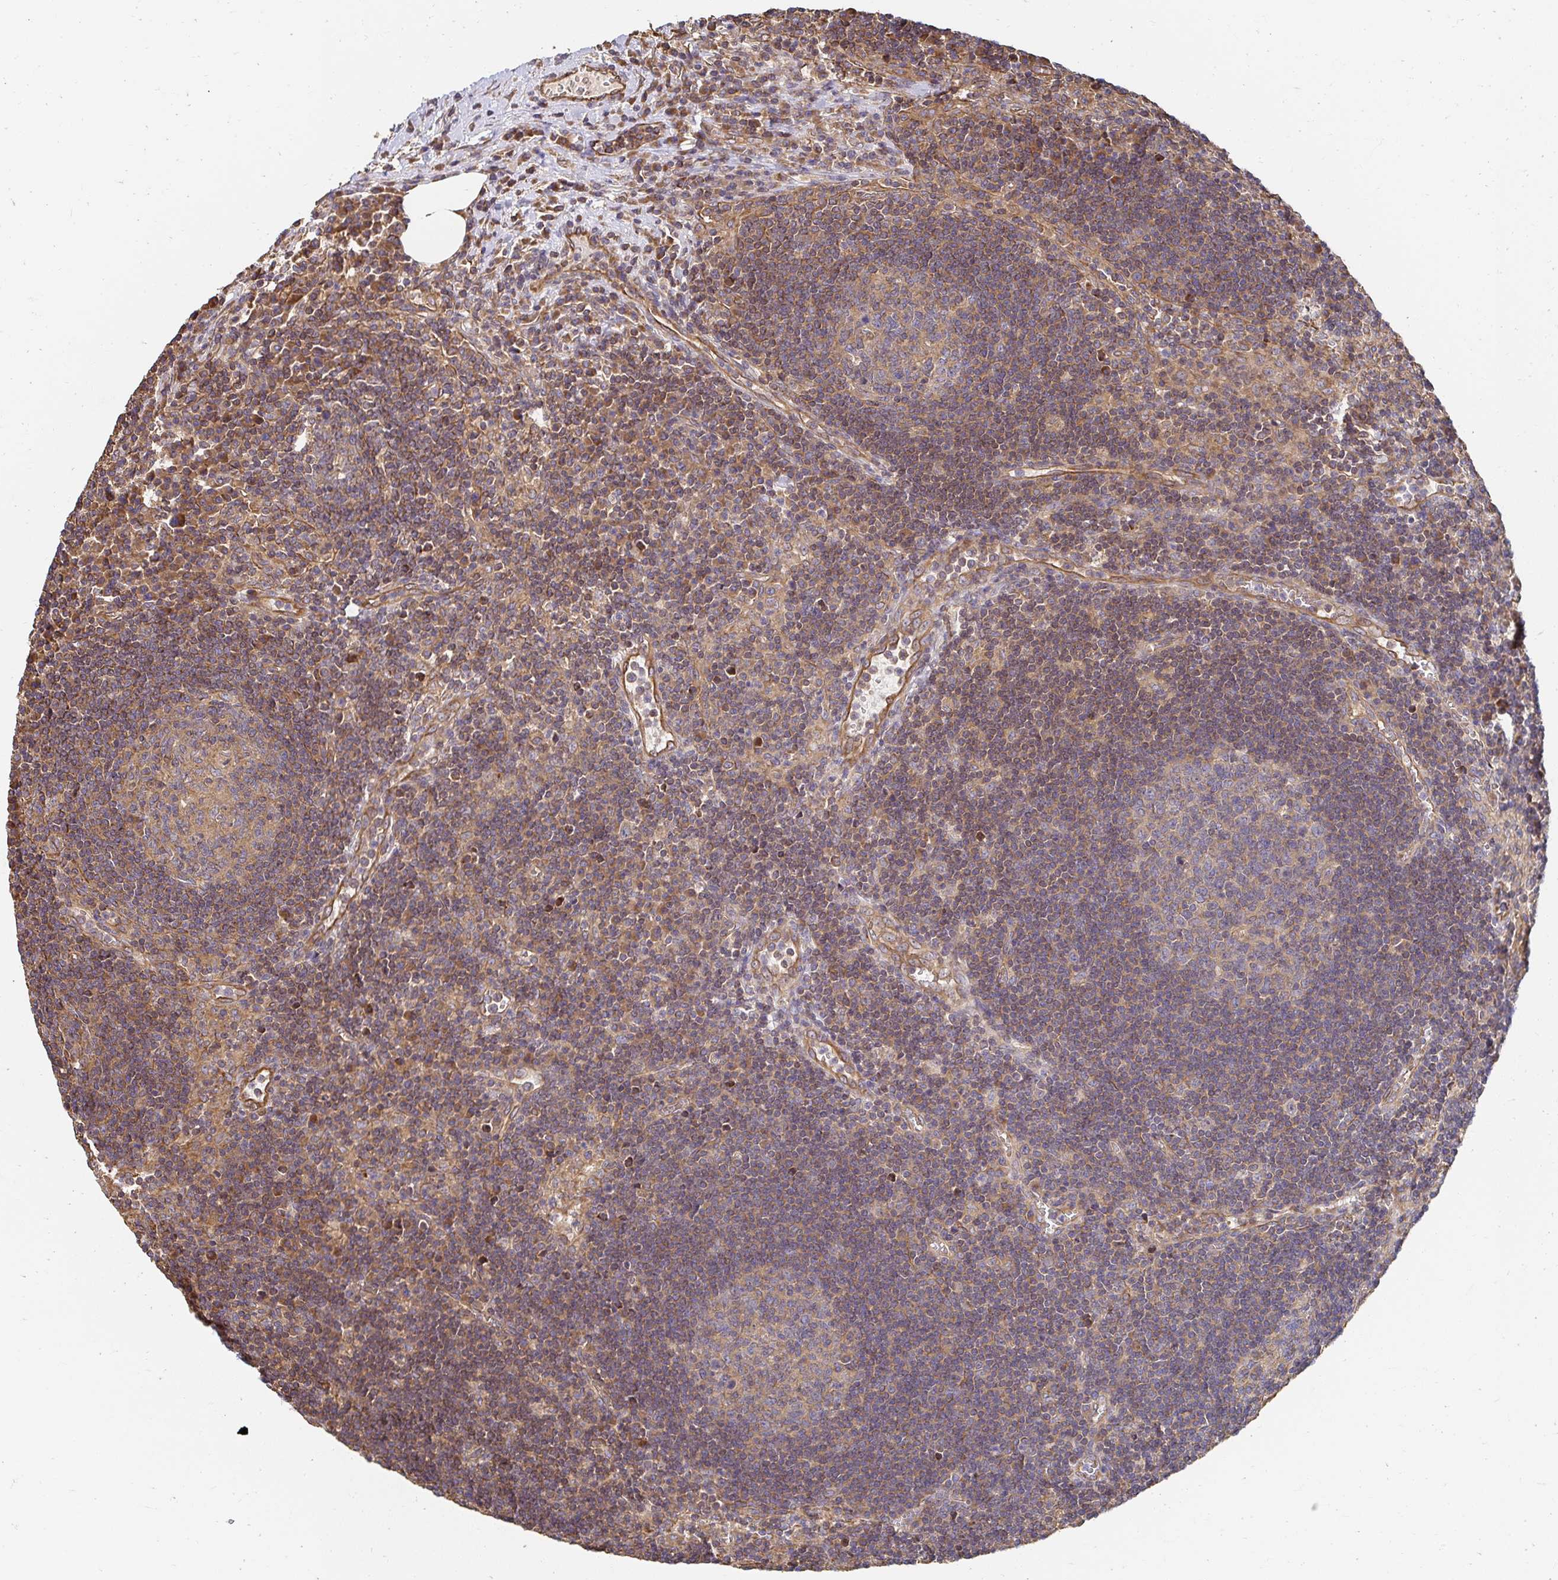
{"staining": {"intensity": "weak", "quantity": "<25%", "location": "cytoplasmic/membranous"}, "tissue": "lymph node", "cell_type": "Germinal center cells", "image_type": "normal", "snomed": [{"axis": "morphology", "description": "Normal tissue, NOS"}, {"axis": "topography", "description": "Lymph node"}], "caption": "Protein analysis of normal lymph node exhibits no significant positivity in germinal center cells. (Brightfield microscopy of DAB (3,3'-diaminobenzidine) immunohistochemistry (IHC) at high magnification).", "gene": "APBB1", "patient": {"sex": "male", "age": 67}}